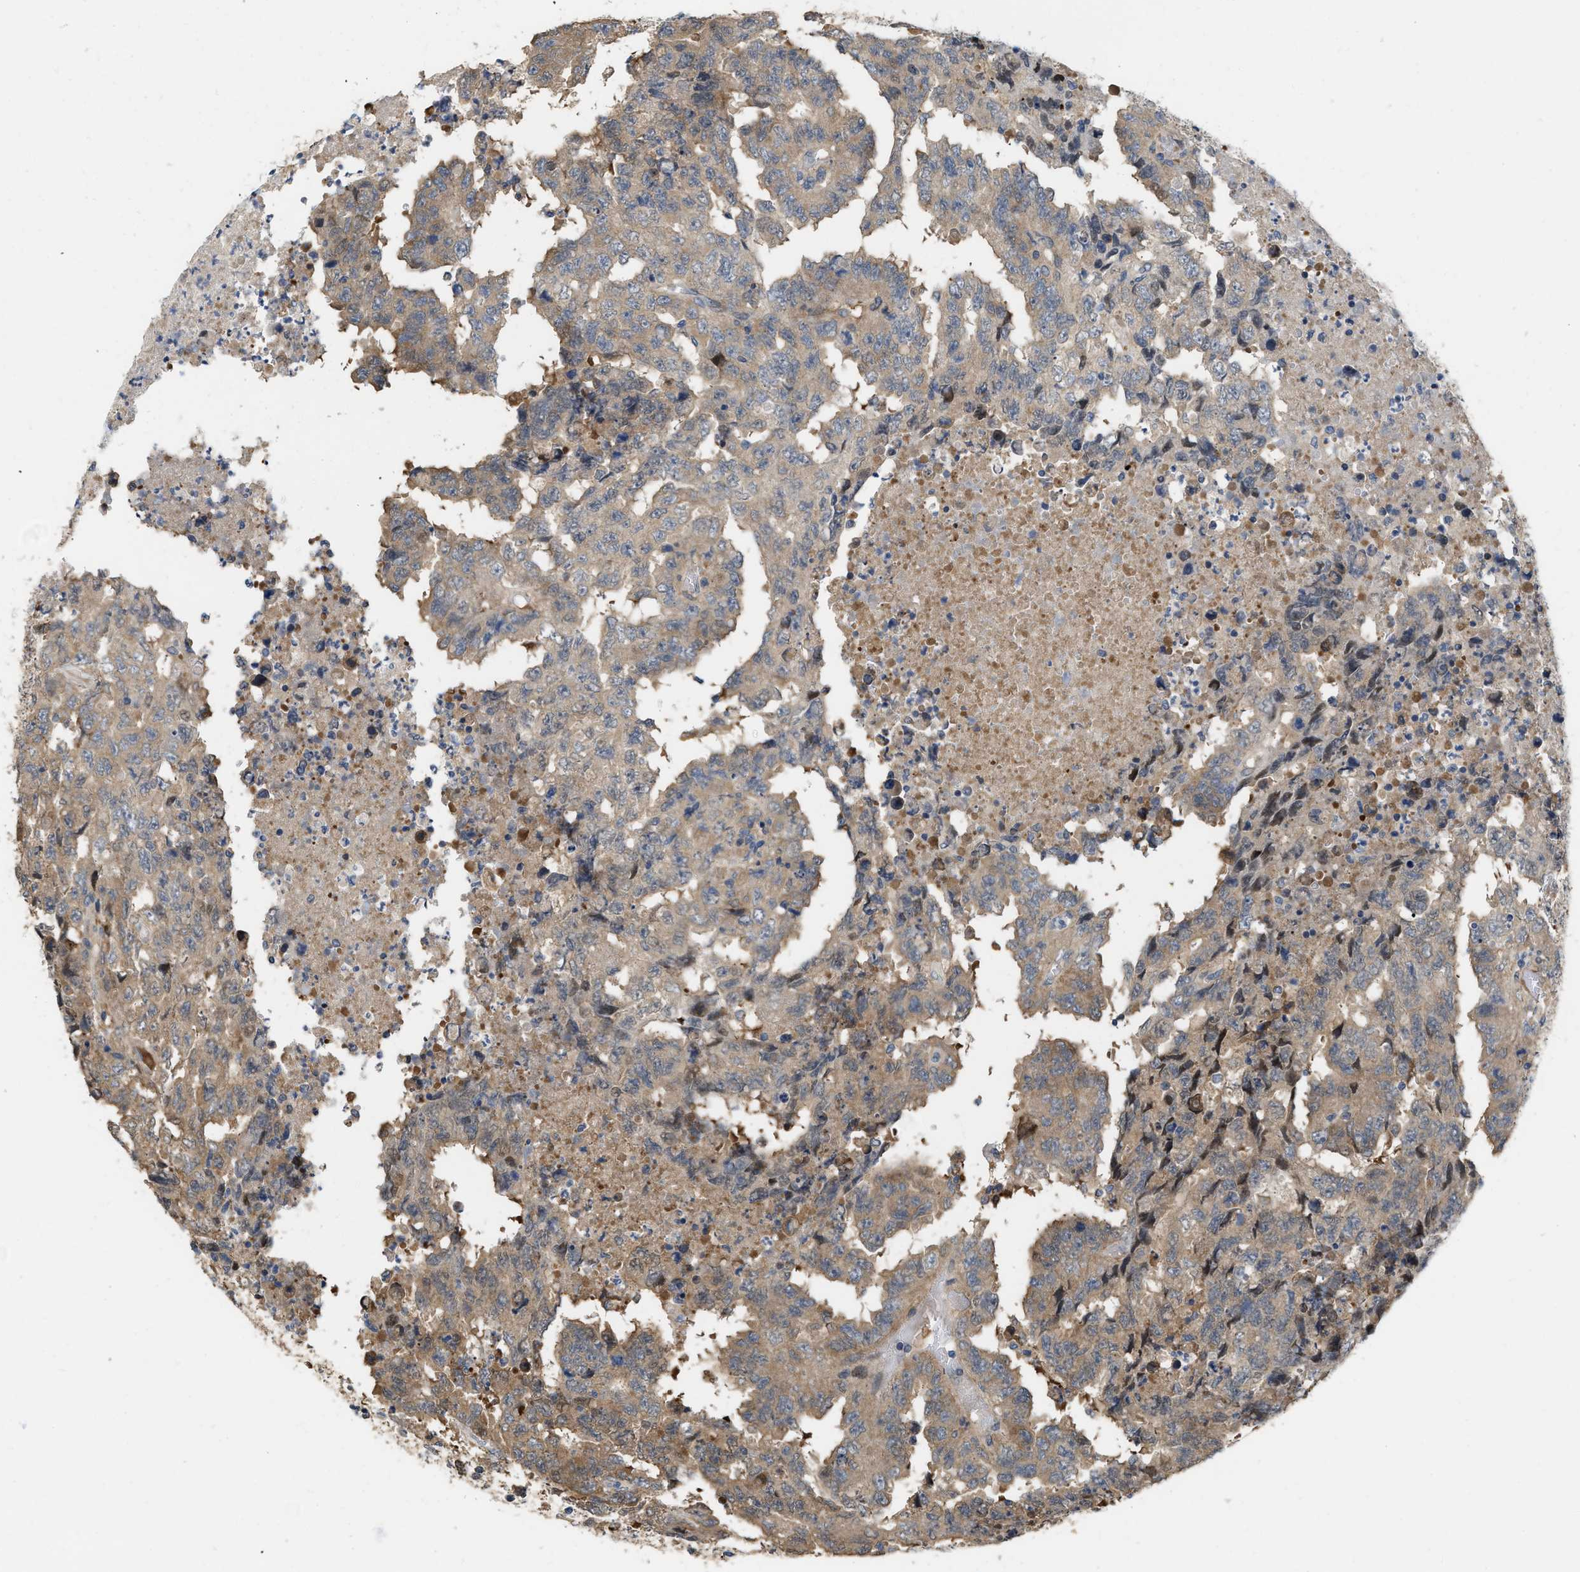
{"staining": {"intensity": "weak", "quantity": ">75%", "location": "cytoplasmic/membranous"}, "tissue": "testis cancer", "cell_type": "Tumor cells", "image_type": "cancer", "snomed": [{"axis": "morphology", "description": "Necrosis, NOS"}, {"axis": "morphology", "description": "Carcinoma, Embryonal, NOS"}, {"axis": "topography", "description": "Testis"}], "caption": "Human testis cancer stained with a protein marker demonstrates weak staining in tumor cells.", "gene": "CSNK1A1", "patient": {"sex": "male", "age": 19}}